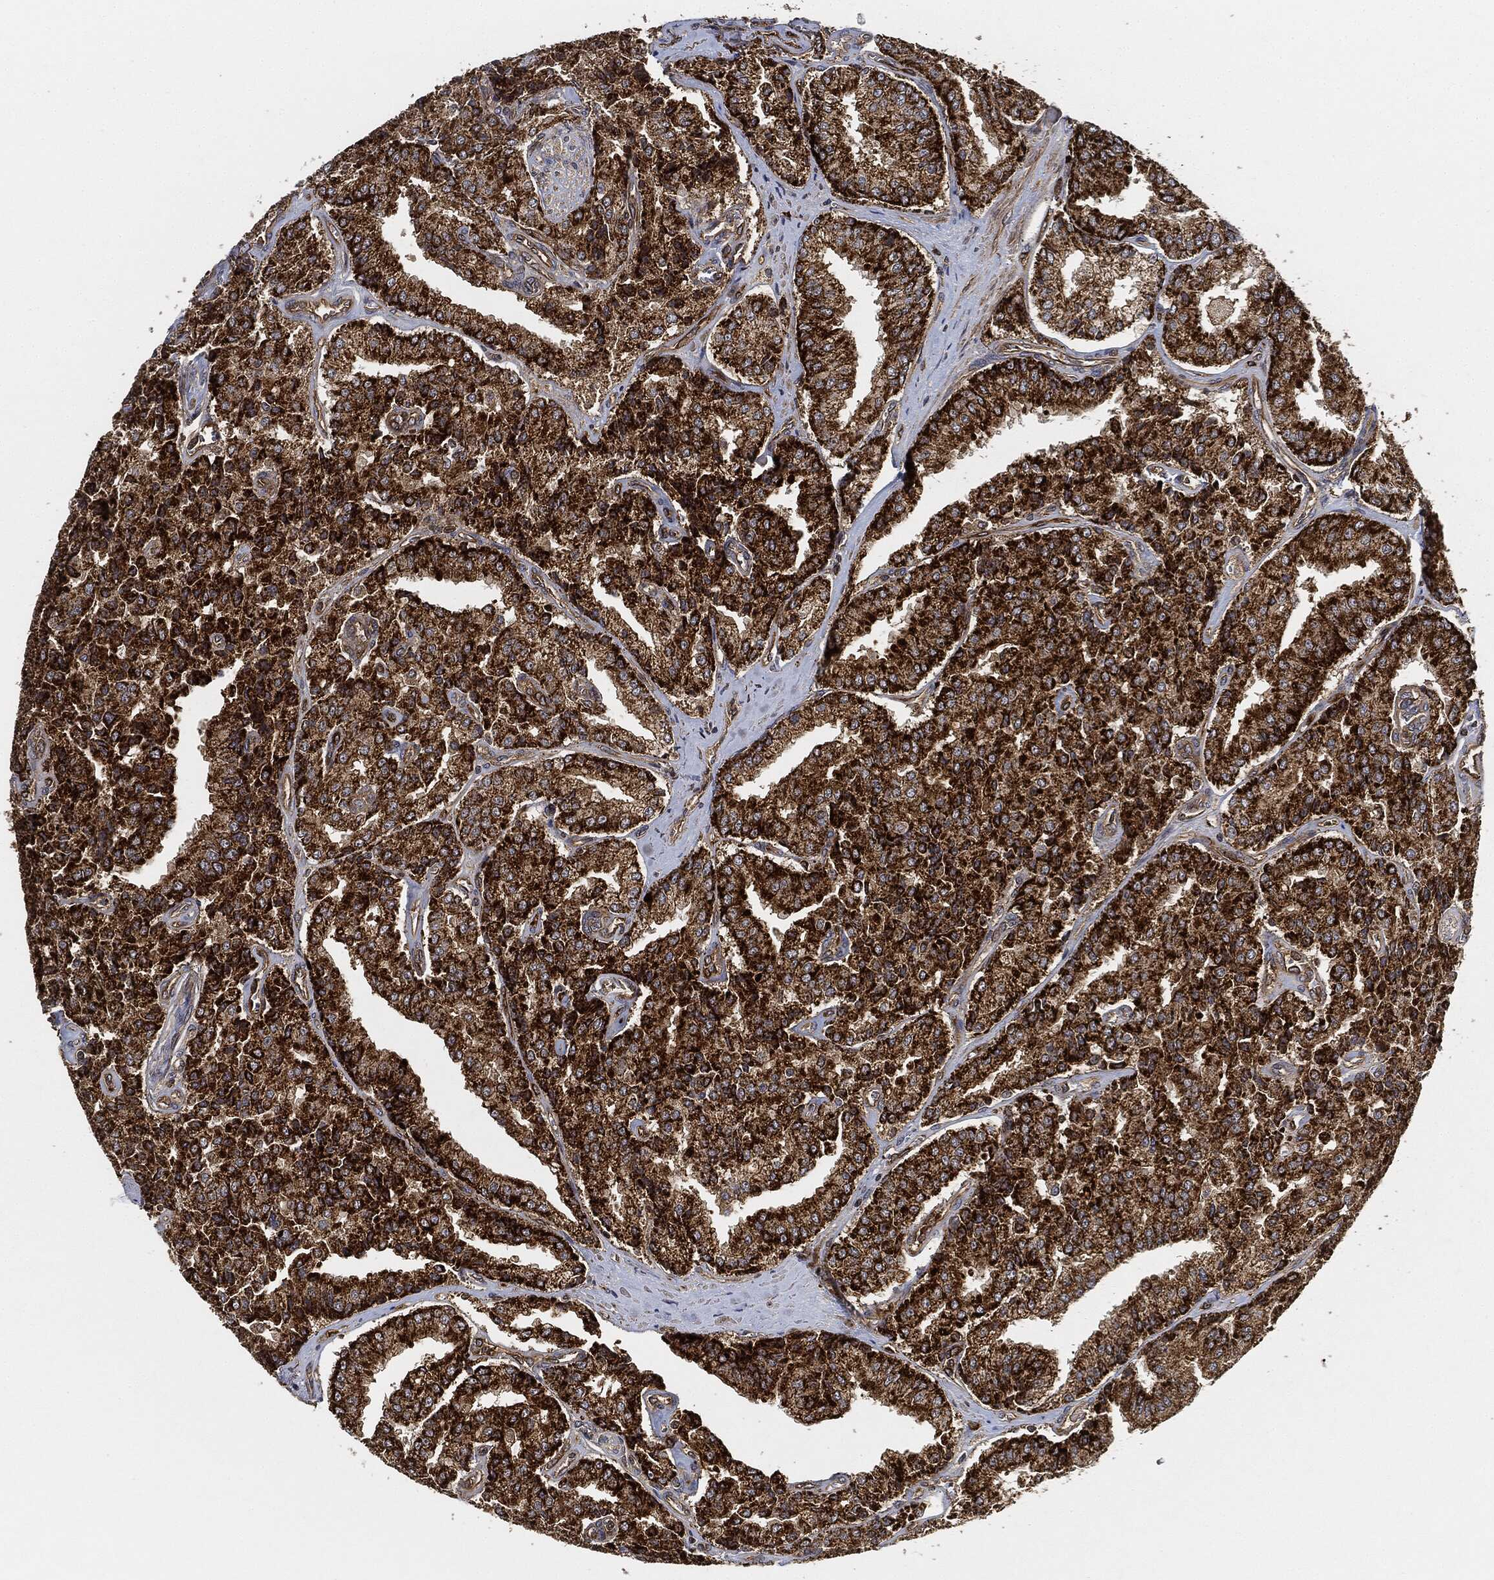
{"staining": {"intensity": "strong", "quantity": ">75%", "location": "cytoplasmic/membranous"}, "tissue": "prostate cancer", "cell_type": "Tumor cells", "image_type": "cancer", "snomed": [{"axis": "morphology", "description": "Adenocarcinoma, NOS"}, {"axis": "topography", "description": "Prostate and seminal vesicle, NOS"}, {"axis": "topography", "description": "Prostate"}], "caption": "Strong cytoplasmic/membranous protein expression is seen in approximately >75% of tumor cells in prostate adenocarcinoma. The staining is performed using DAB (3,3'-diaminobenzidine) brown chromogen to label protein expression. The nuclei are counter-stained blue using hematoxylin.", "gene": "MAP3K3", "patient": {"sex": "male", "age": 67}}